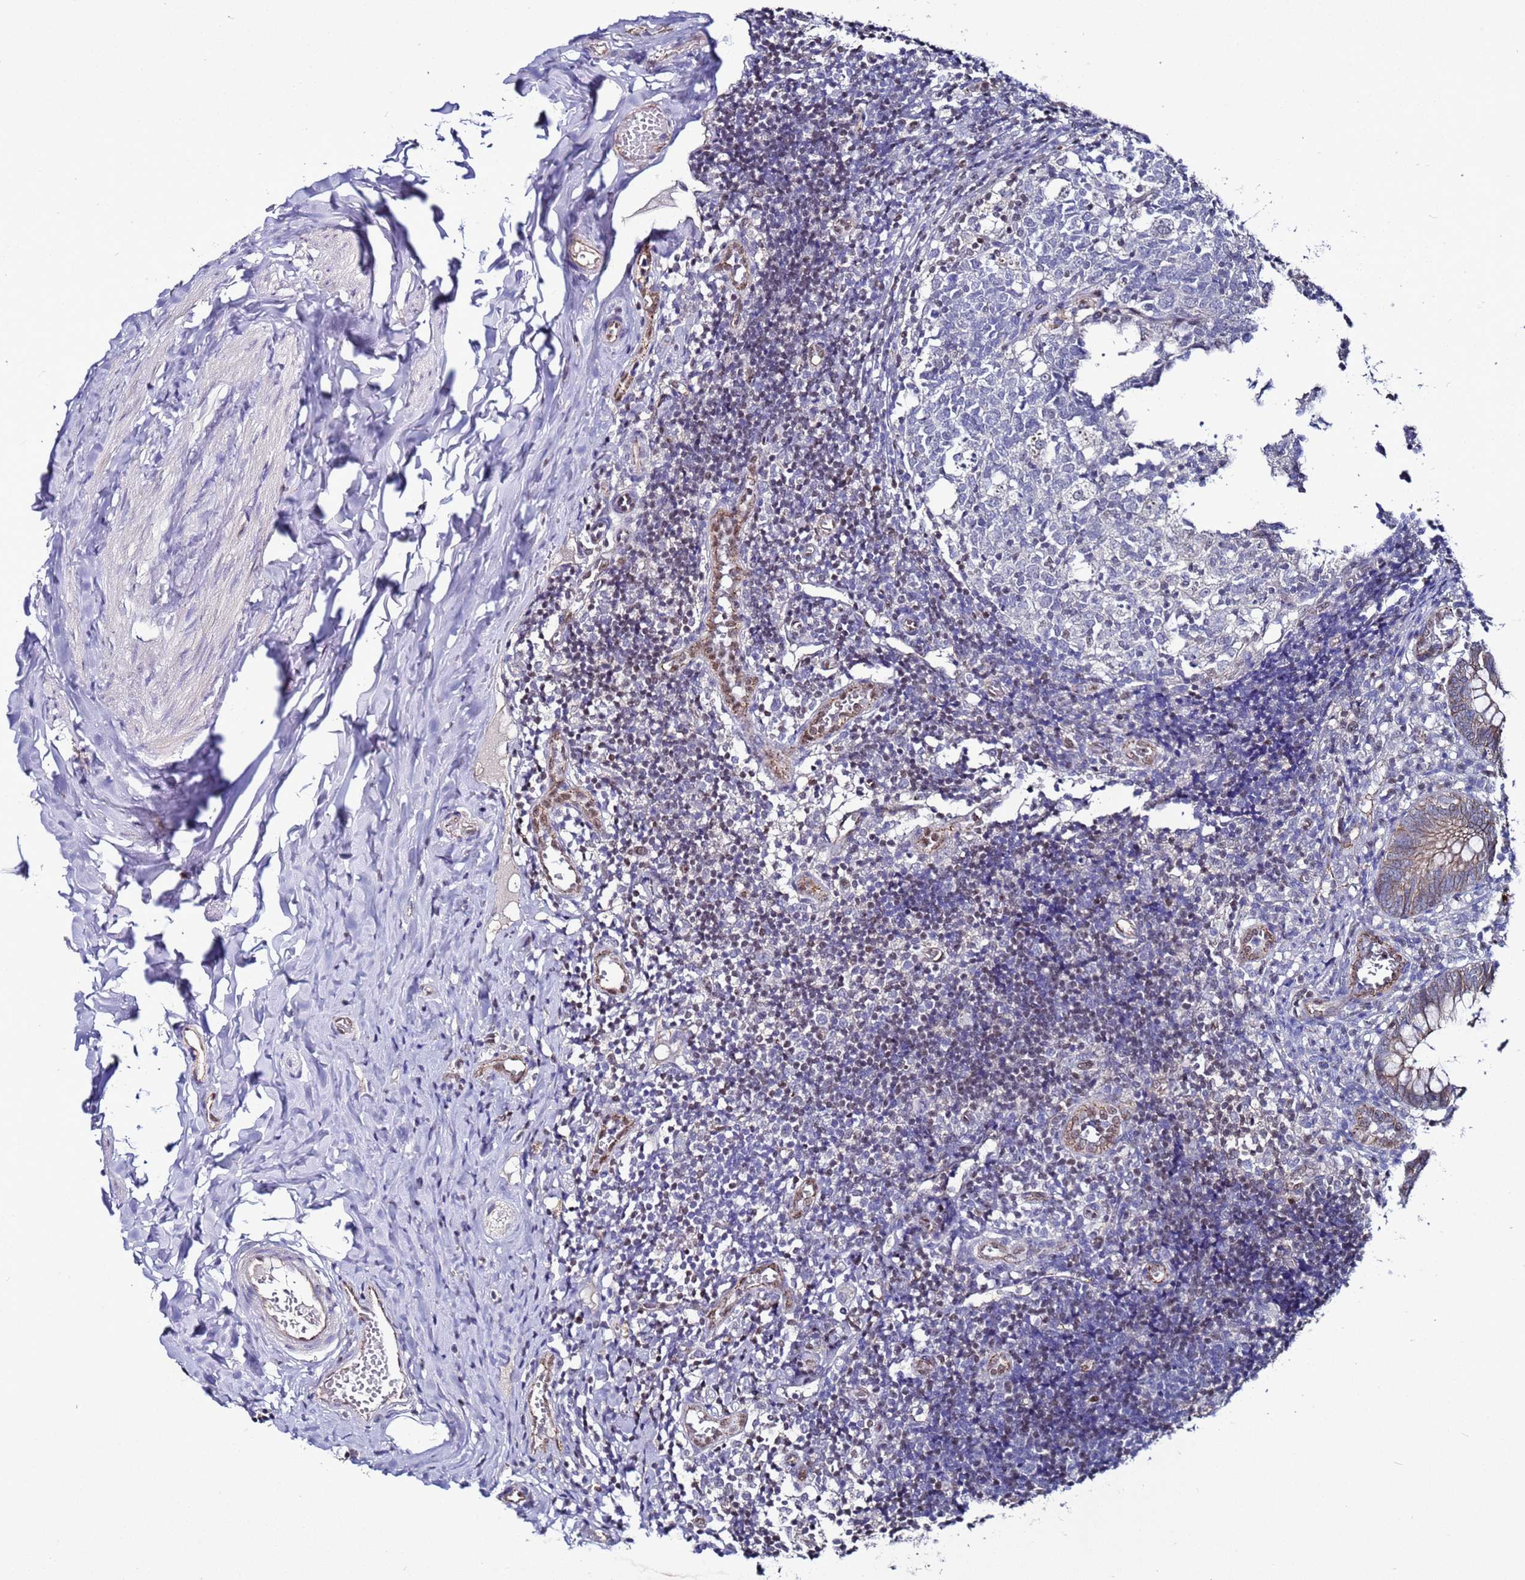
{"staining": {"intensity": "moderate", "quantity": "<25%", "location": "cytoplasmic/membranous"}, "tissue": "appendix", "cell_type": "Glandular cells", "image_type": "normal", "snomed": [{"axis": "morphology", "description": "Normal tissue, NOS"}, {"axis": "topography", "description": "Appendix"}], "caption": "High-power microscopy captured an IHC image of benign appendix, revealing moderate cytoplasmic/membranous staining in approximately <25% of glandular cells.", "gene": "TENM3", "patient": {"sex": "male", "age": 8}}